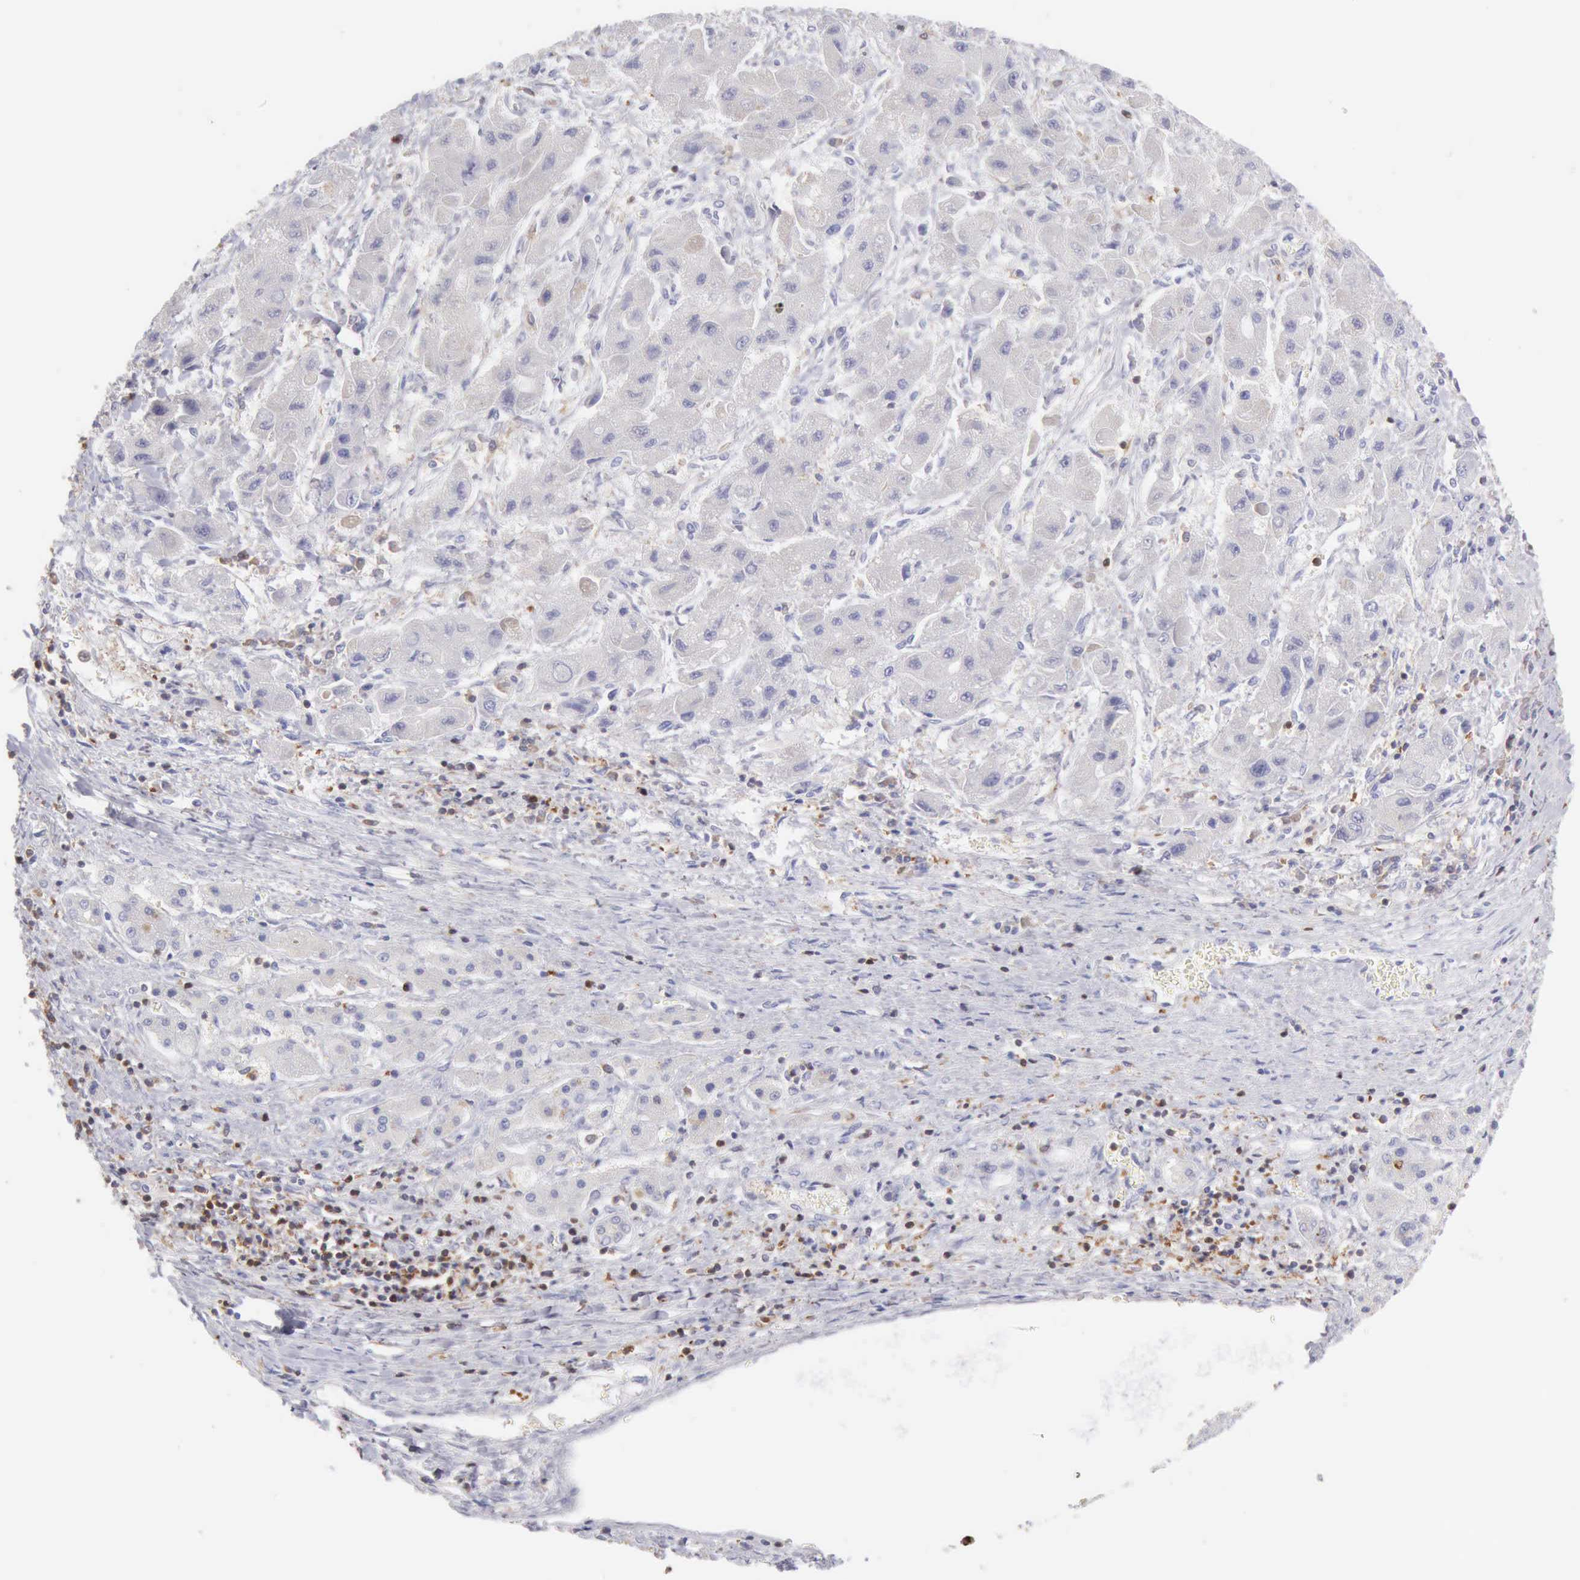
{"staining": {"intensity": "negative", "quantity": "none", "location": "none"}, "tissue": "liver cancer", "cell_type": "Tumor cells", "image_type": "cancer", "snomed": [{"axis": "morphology", "description": "Carcinoma, Hepatocellular, NOS"}, {"axis": "topography", "description": "Liver"}], "caption": "IHC image of human hepatocellular carcinoma (liver) stained for a protein (brown), which exhibits no positivity in tumor cells.", "gene": "SASH3", "patient": {"sex": "male", "age": 24}}